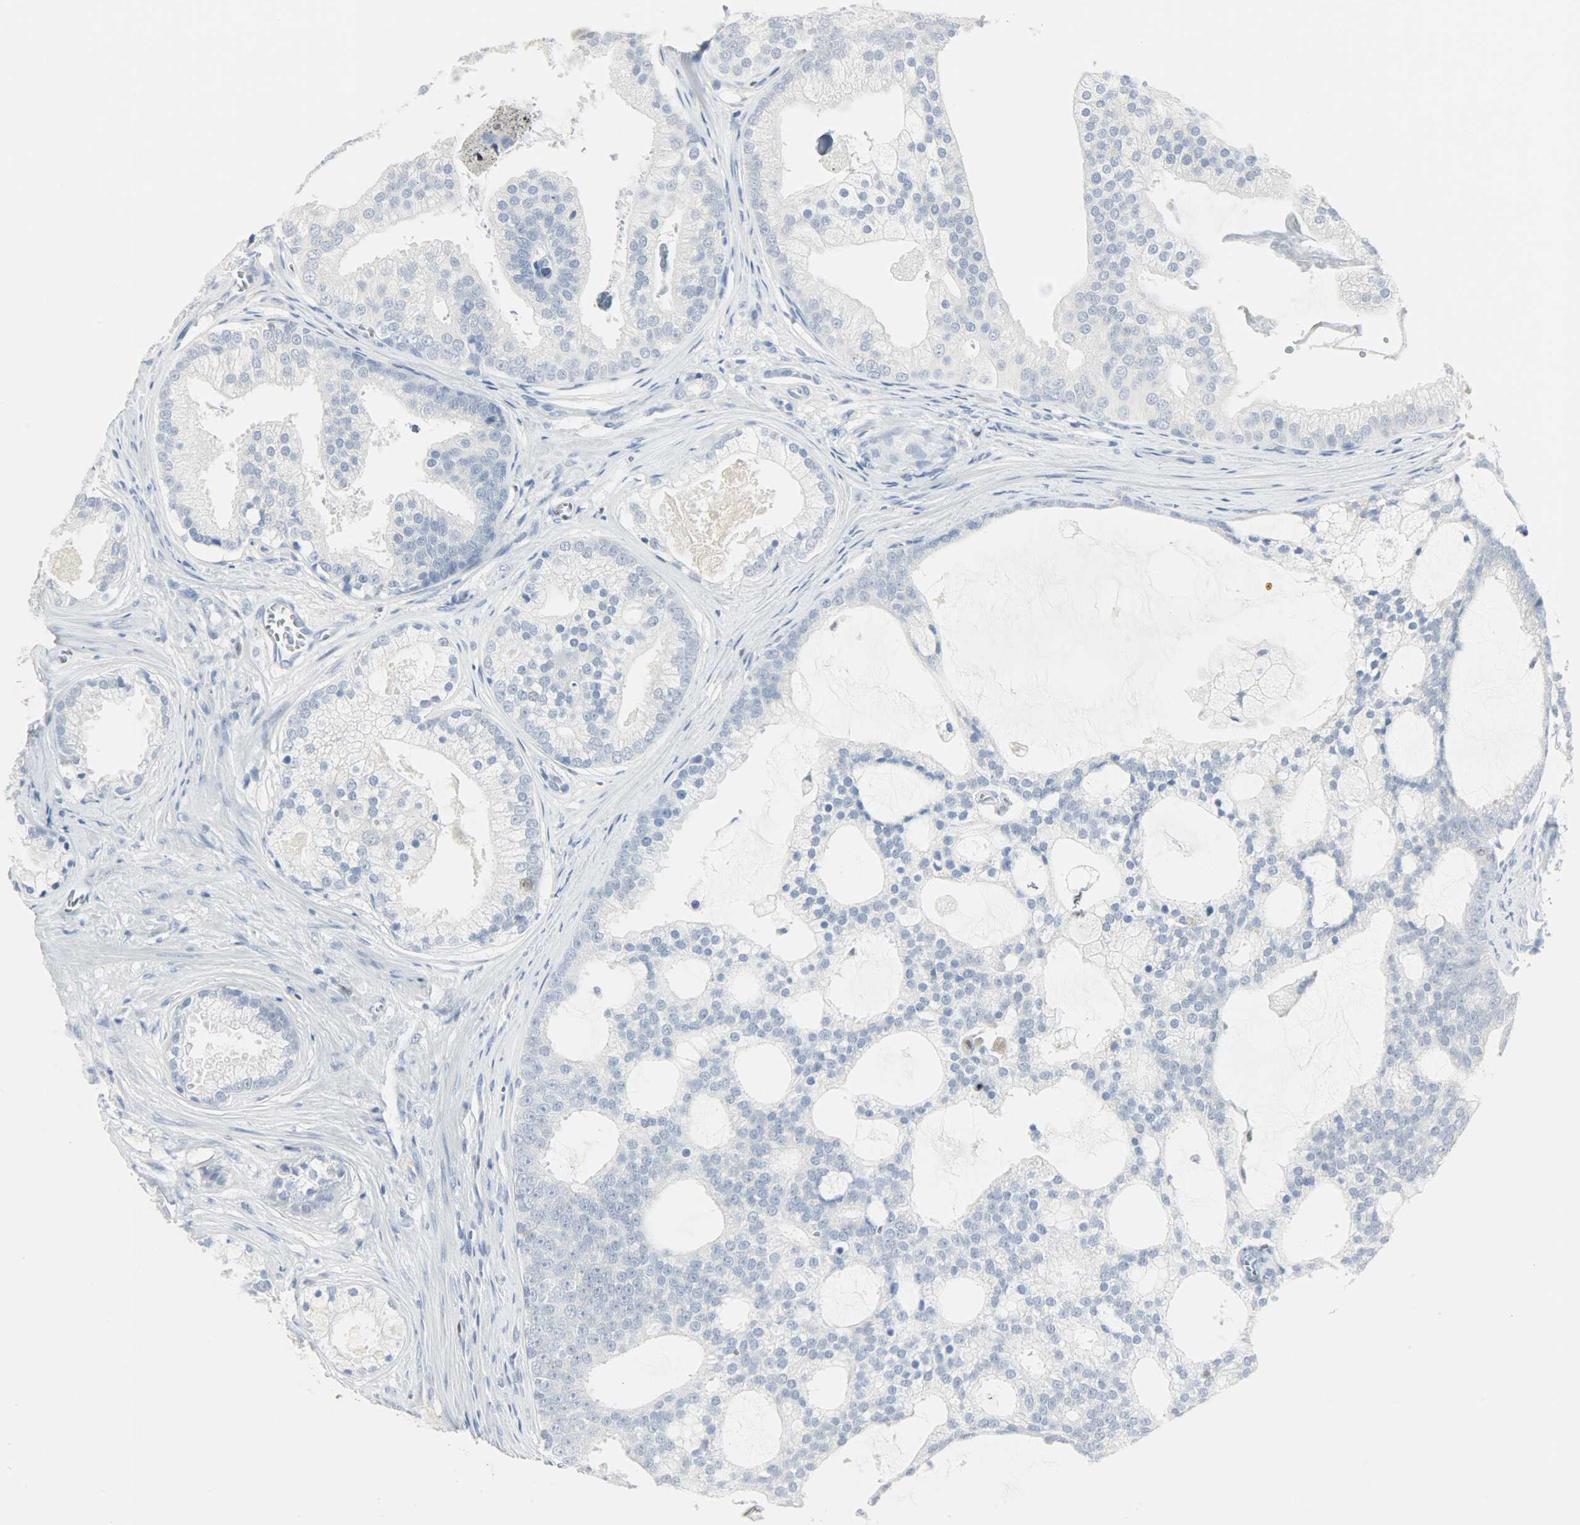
{"staining": {"intensity": "negative", "quantity": "none", "location": "none"}, "tissue": "prostate cancer", "cell_type": "Tumor cells", "image_type": "cancer", "snomed": [{"axis": "morphology", "description": "Adenocarcinoma, Low grade"}, {"axis": "topography", "description": "Prostate"}], "caption": "This is an IHC image of human adenocarcinoma (low-grade) (prostate). There is no staining in tumor cells.", "gene": "HELLS", "patient": {"sex": "male", "age": 58}}